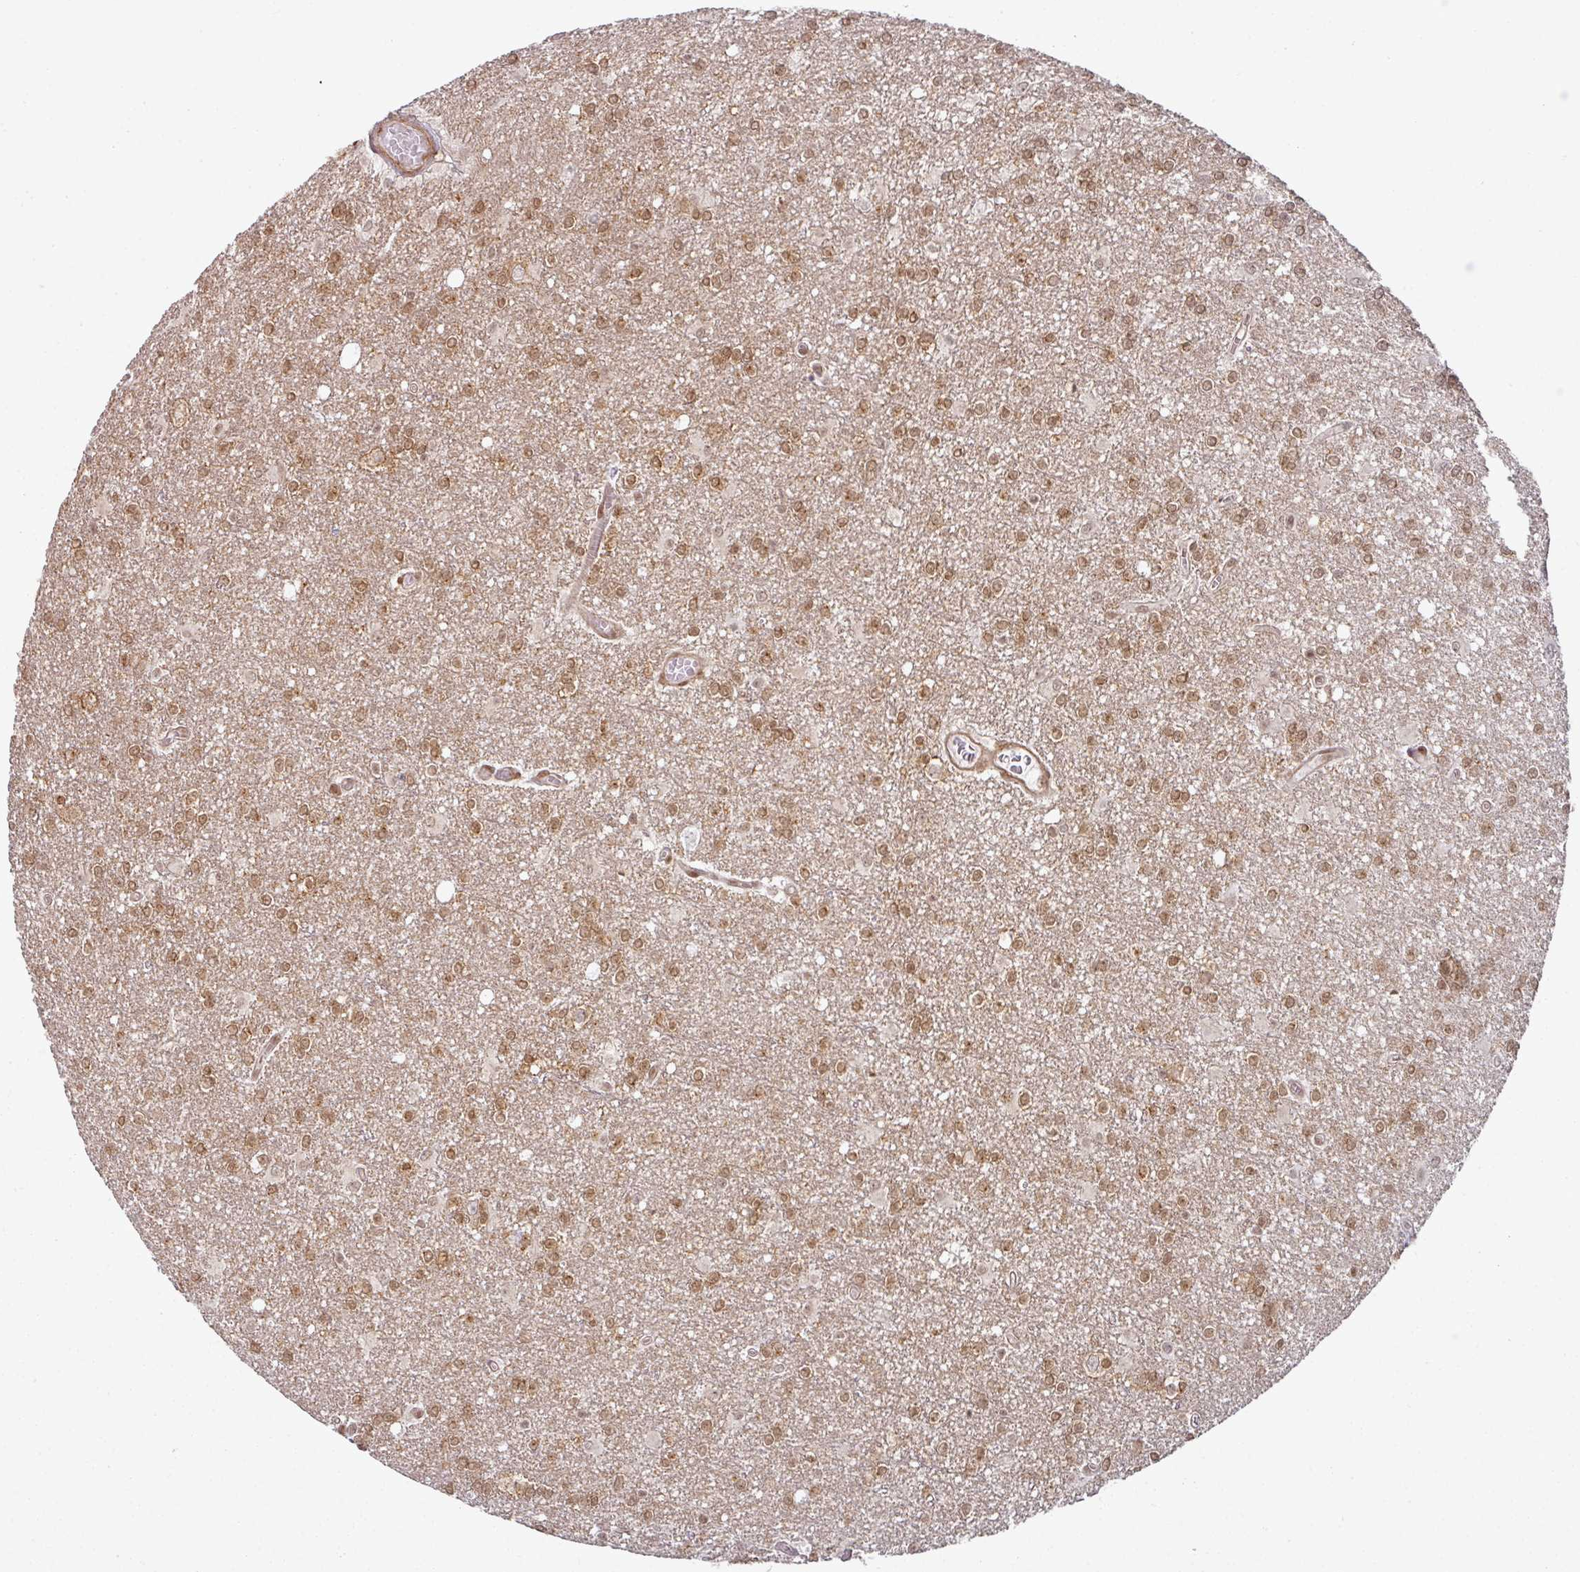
{"staining": {"intensity": "moderate", "quantity": ">75%", "location": "cytoplasmic/membranous,nuclear"}, "tissue": "glioma", "cell_type": "Tumor cells", "image_type": "cancer", "snomed": [{"axis": "morphology", "description": "Glioma, malignant, High grade"}, {"axis": "topography", "description": "Brain"}], "caption": "Immunohistochemical staining of human high-grade glioma (malignant) demonstrates medium levels of moderate cytoplasmic/membranous and nuclear staining in about >75% of tumor cells.", "gene": "SIK3", "patient": {"sex": "male", "age": 48}}